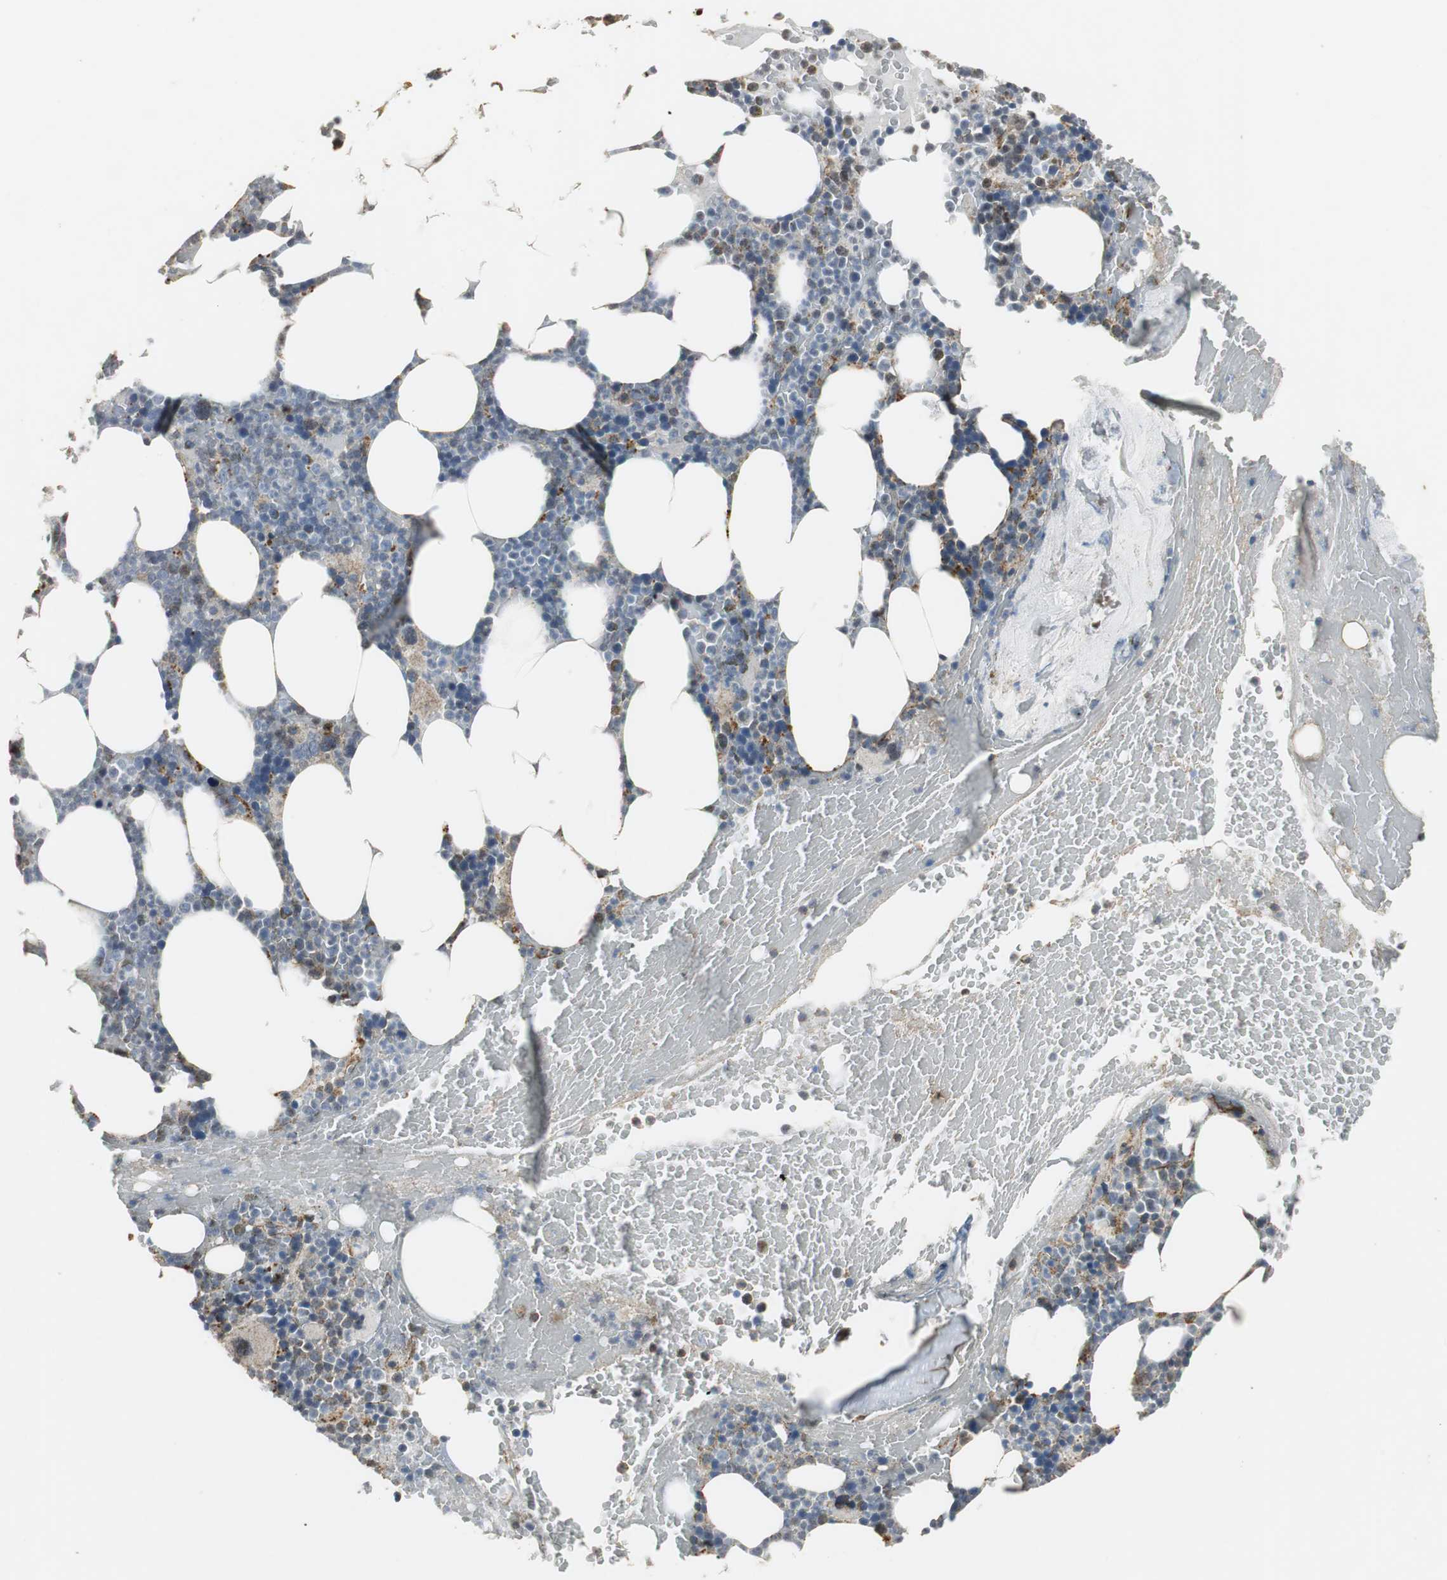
{"staining": {"intensity": "weak", "quantity": "<25%", "location": "cytoplasmic/membranous"}, "tissue": "bone marrow", "cell_type": "Hematopoietic cells", "image_type": "normal", "snomed": [{"axis": "morphology", "description": "Normal tissue, NOS"}, {"axis": "topography", "description": "Bone marrow"}], "caption": "Hematopoietic cells show no significant protein expression in unremarkable bone marrow.", "gene": "DNAJB4", "patient": {"sex": "female", "age": 66}}